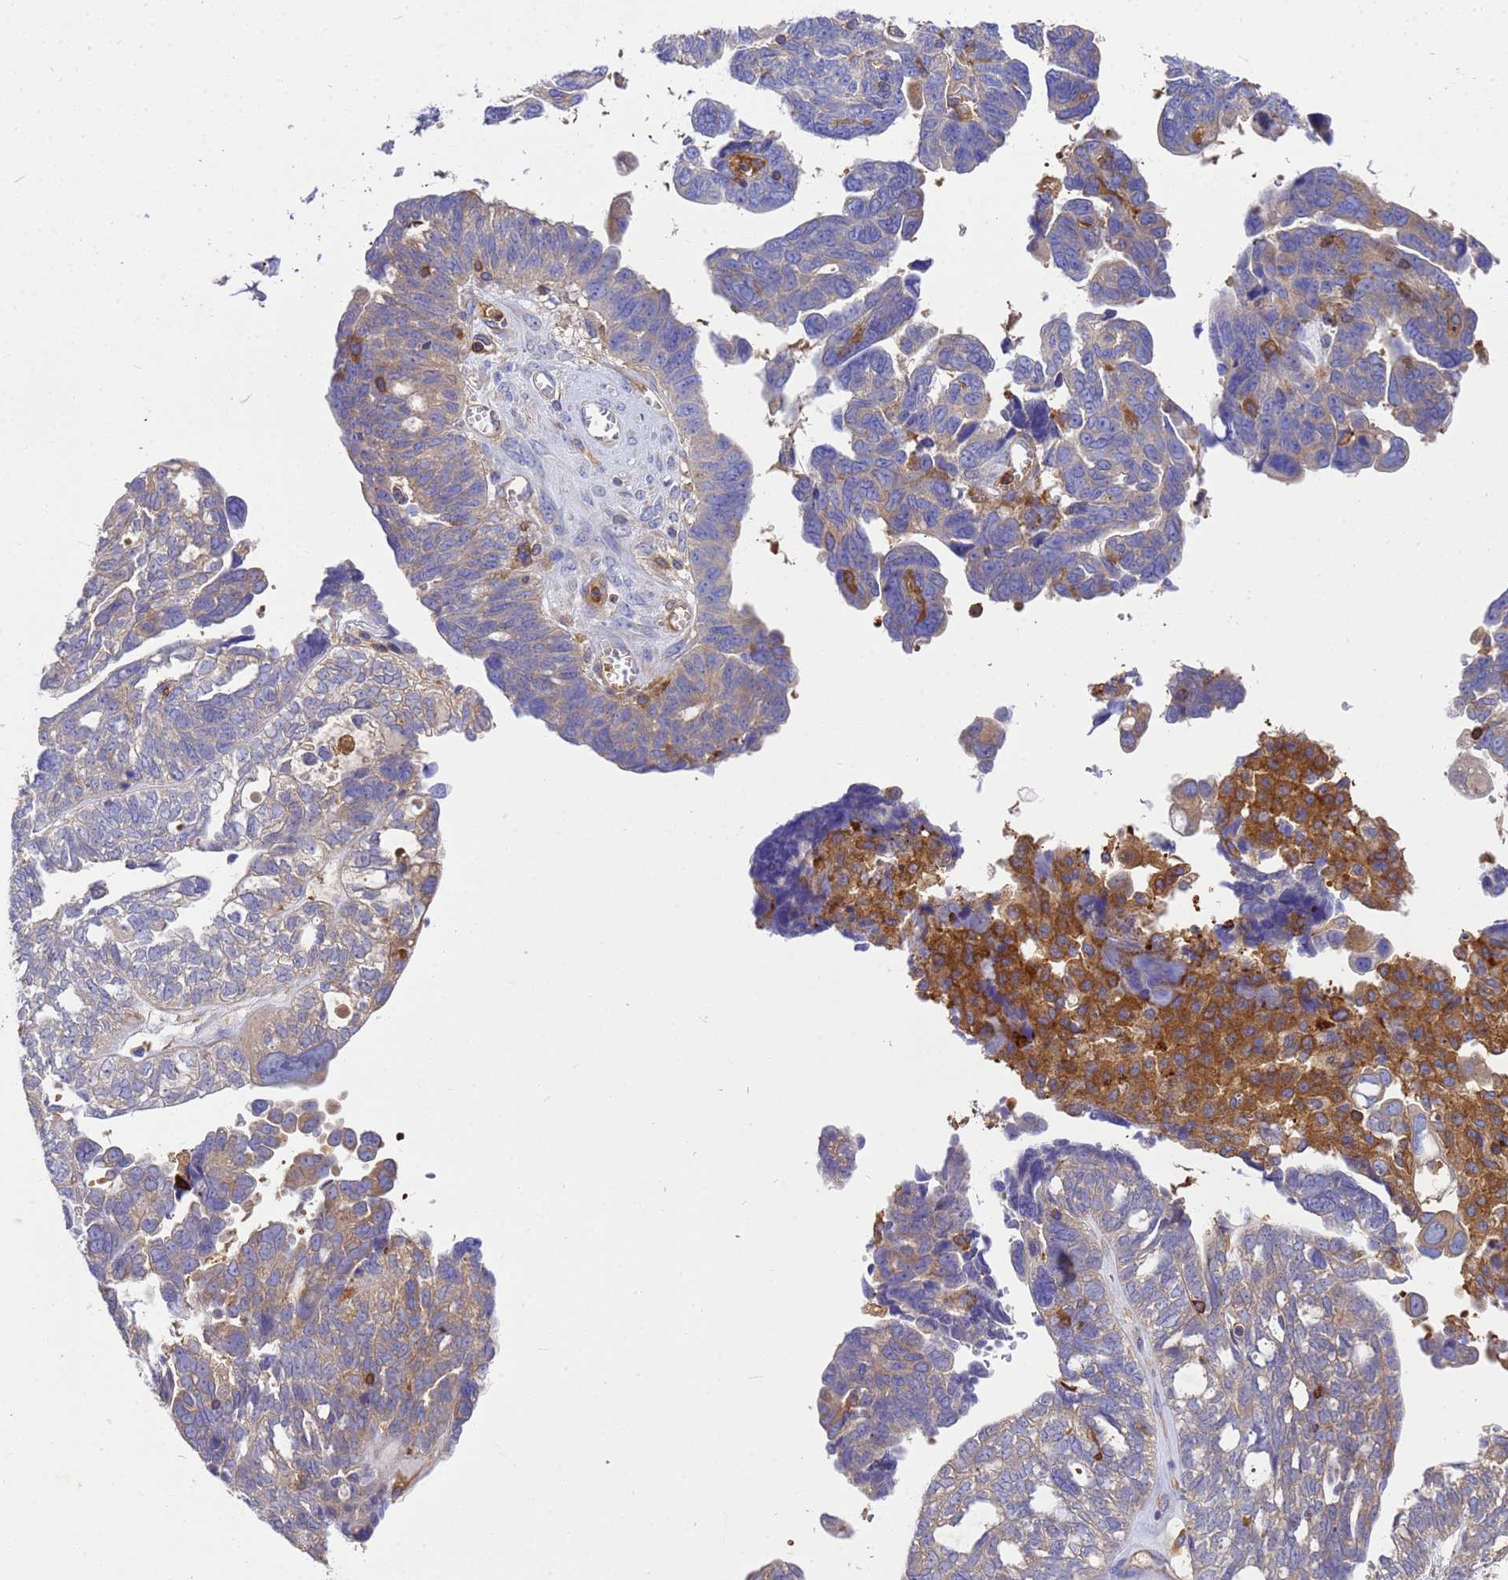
{"staining": {"intensity": "moderate", "quantity": "<25%", "location": "cytoplasmic/membranous"}, "tissue": "ovarian cancer", "cell_type": "Tumor cells", "image_type": "cancer", "snomed": [{"axis": "morphology", "description": "Cystadenocarcinoma, serous, NOS"}, {"axis": "topography", "description": "Ovary"}], "caption": "Human ovarian cancer stained with a brown dye reveals moderate cytoplasmic/membranous positive expression in approximately <25% of tumor cells.", "gene": "ZNF235", "patient": {"sex": "female", "age": 79}}